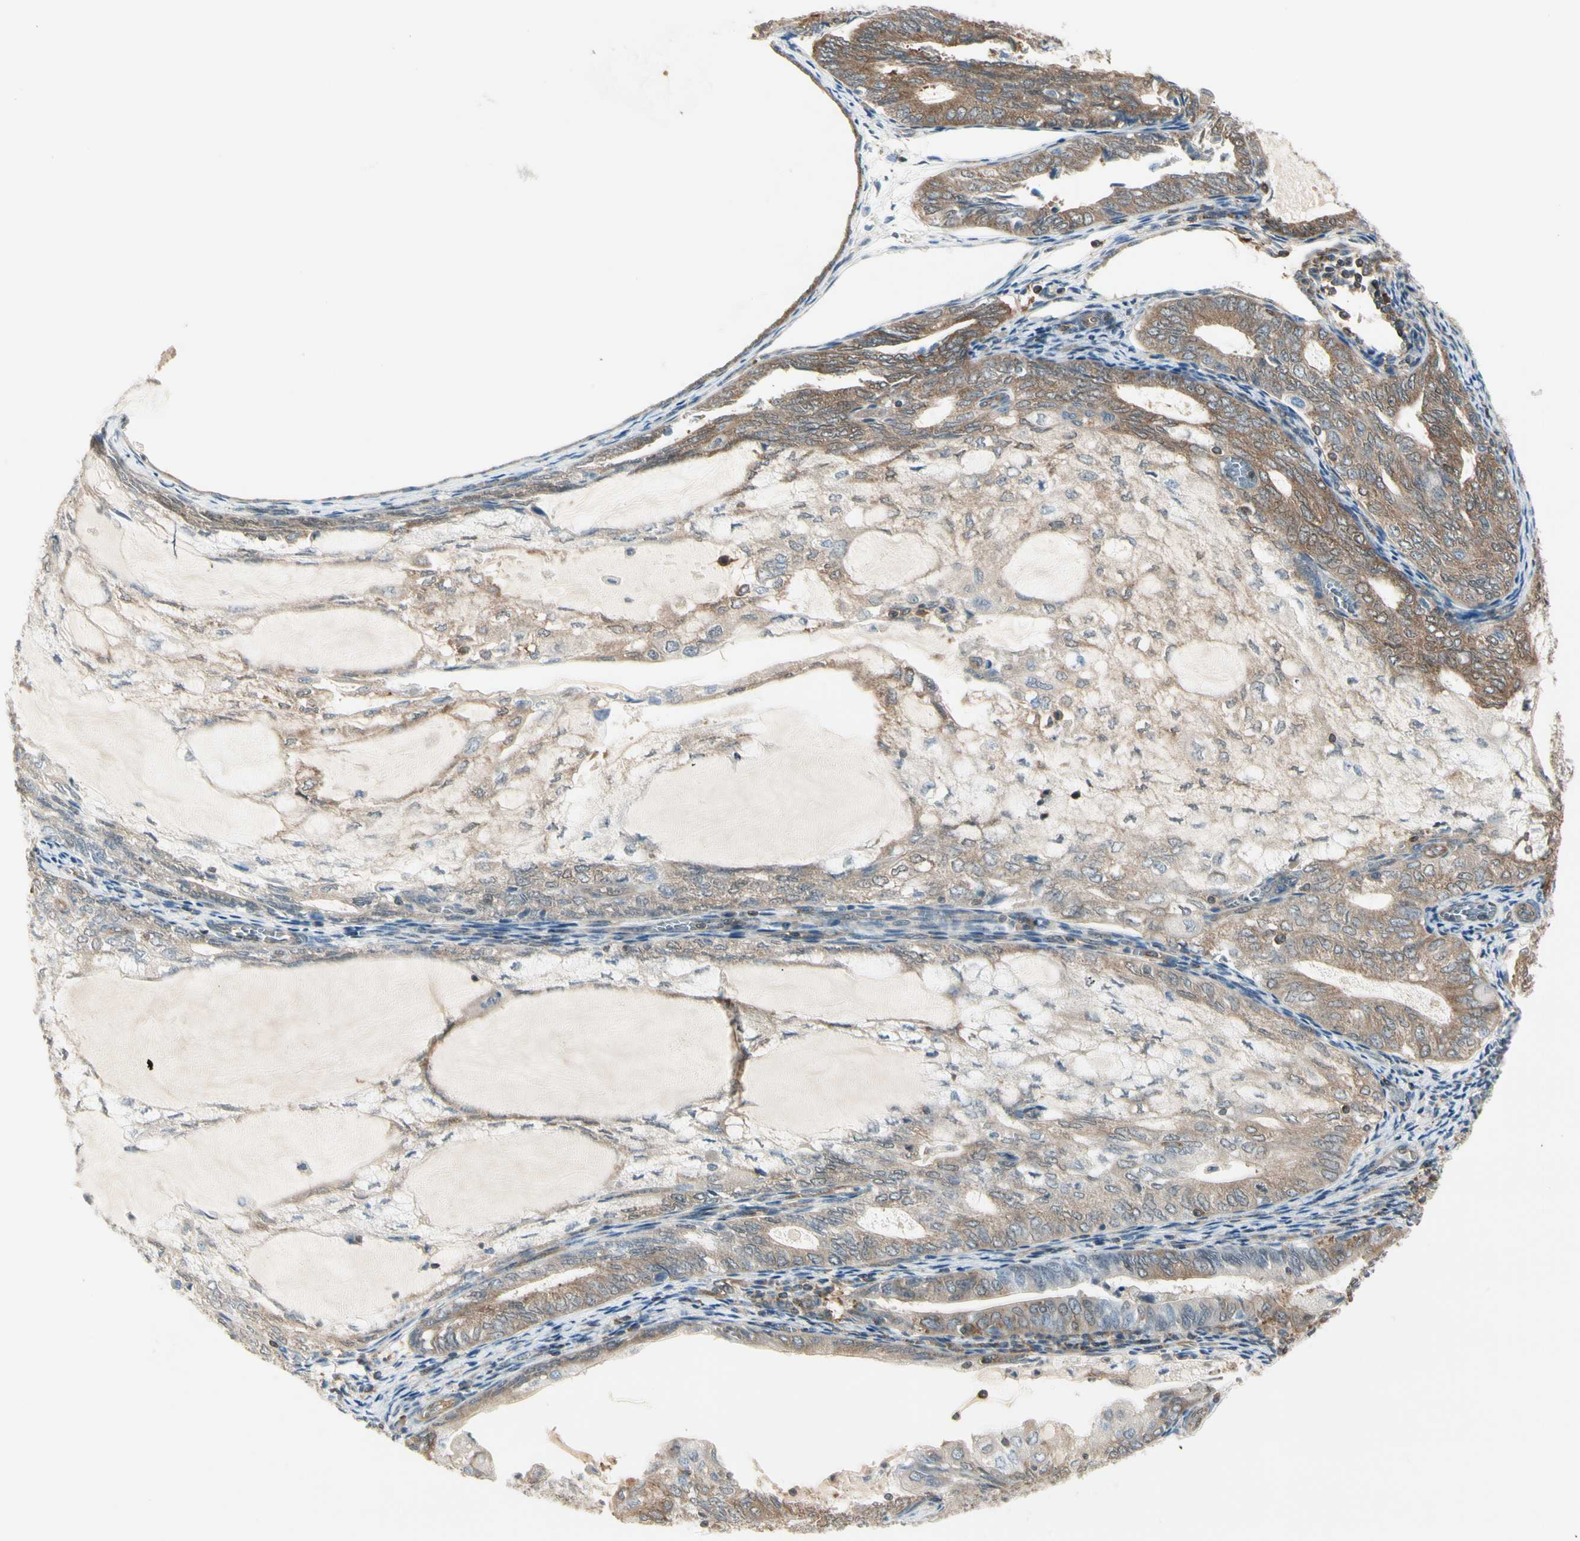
{"staining": {"intensity": "moderate", "quantity": "25%-75%", "location": "cytoplasmic/membranous"}, "tissue": "endometrial cancer", "cell_type": "Tumor cells", "image_type": "cancer", "snomed": [{"axis": "morphology", "description": "Adenocarcinoma, NOS"}, {"axis": "topography", "description": "Endometrium"}], "caption": "Protein staining demonstrates moderate cytoplasmic/membranous staining in about 25%-75% of tumor cells in endometrial cancer.", "gene": "OXSR1", "patient": {"sex": "female", "age": 81}}